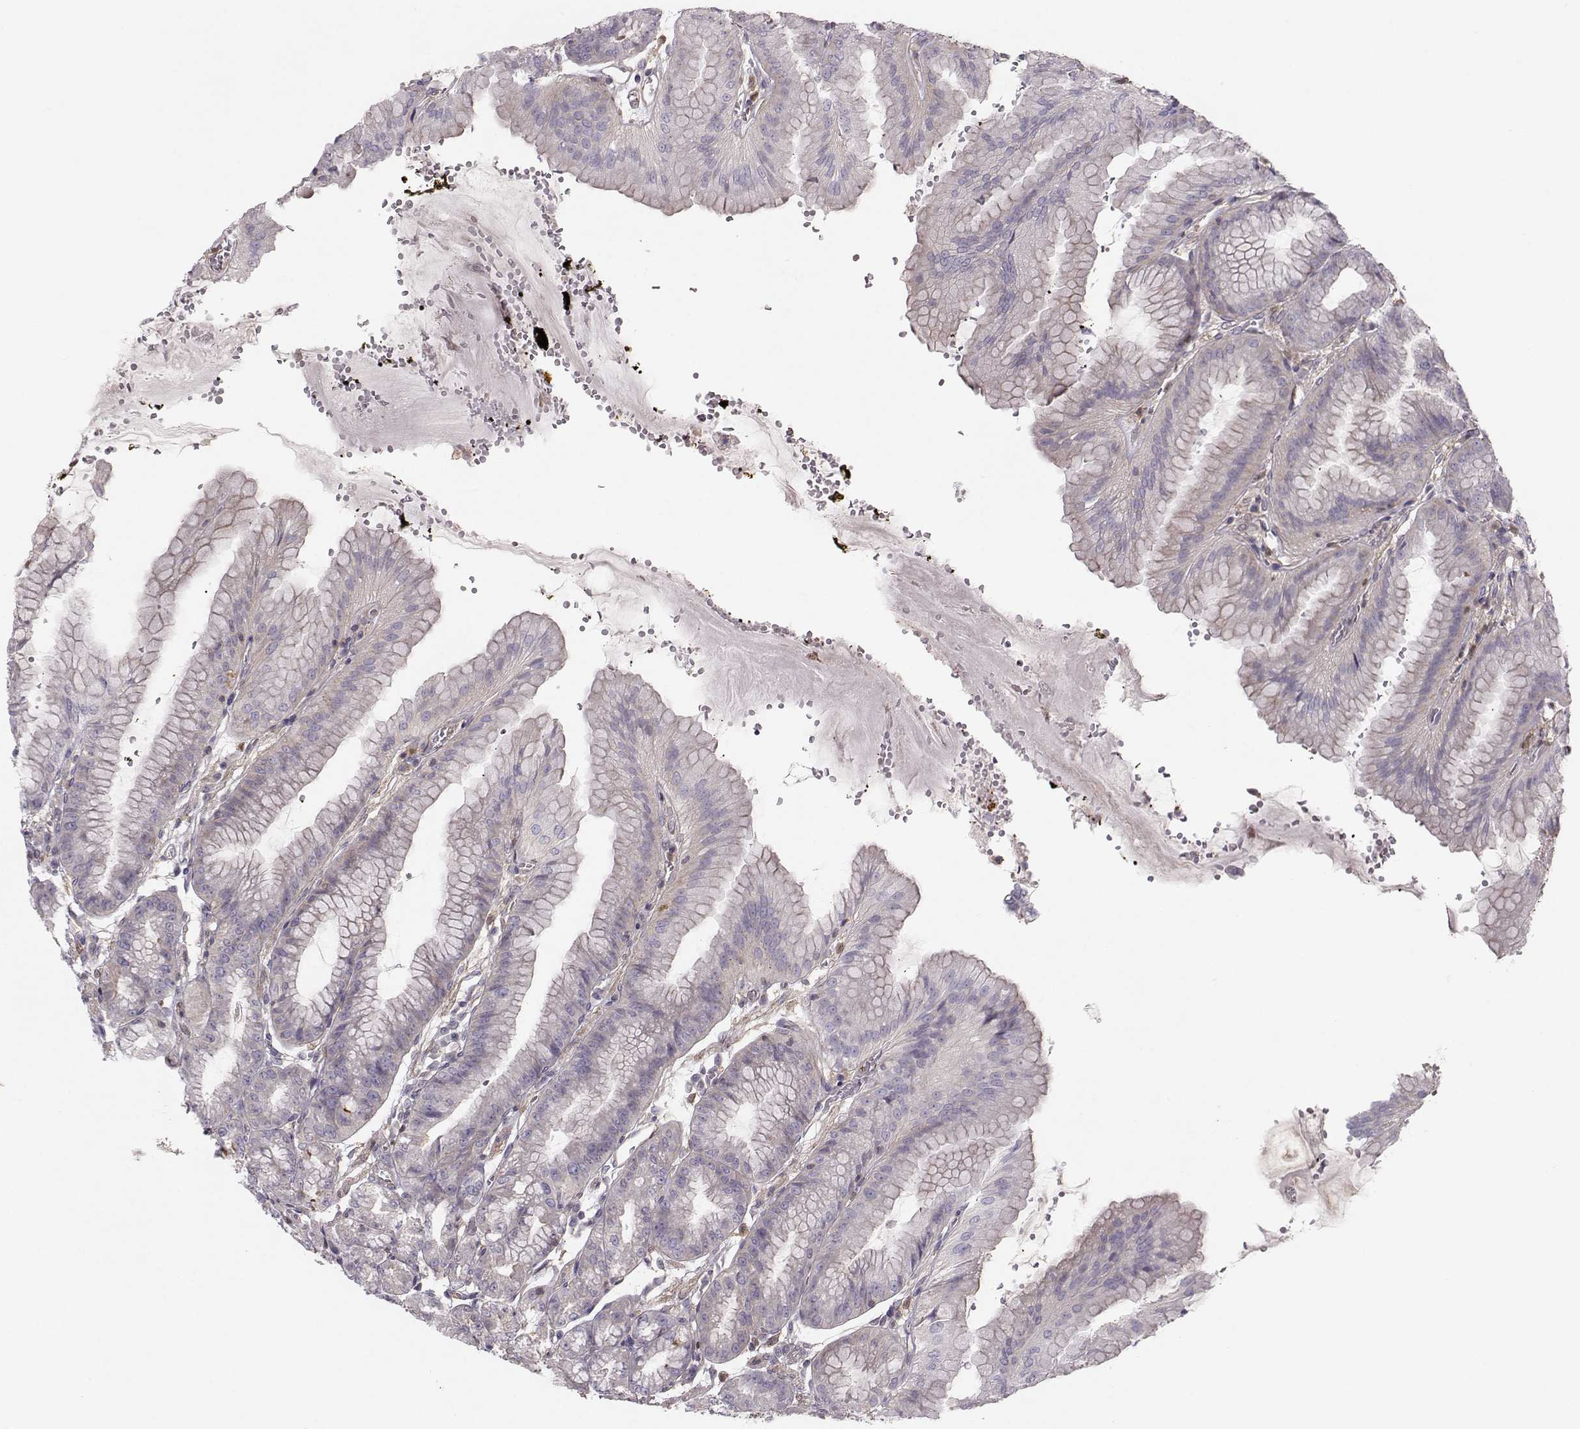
{"staining": {"intensity": "negative", "quantity": "none", "location": "none"}, "tissue": "stomach", "cell_type": "Glandular cells", "image_type": "normal", "snomed": [{"axis": "morphology", "description": "Normal tissue, NOS"}, {"axis": "topography", "description": "Stomach, lower"}], "caption": "Glandular cells are negative for brown protein staining in unremarkable stomach. (DAB IHC with hematoxylin counter stain).", "gene": "ASB16", "patient": {"sex": "male", "age": 71}}